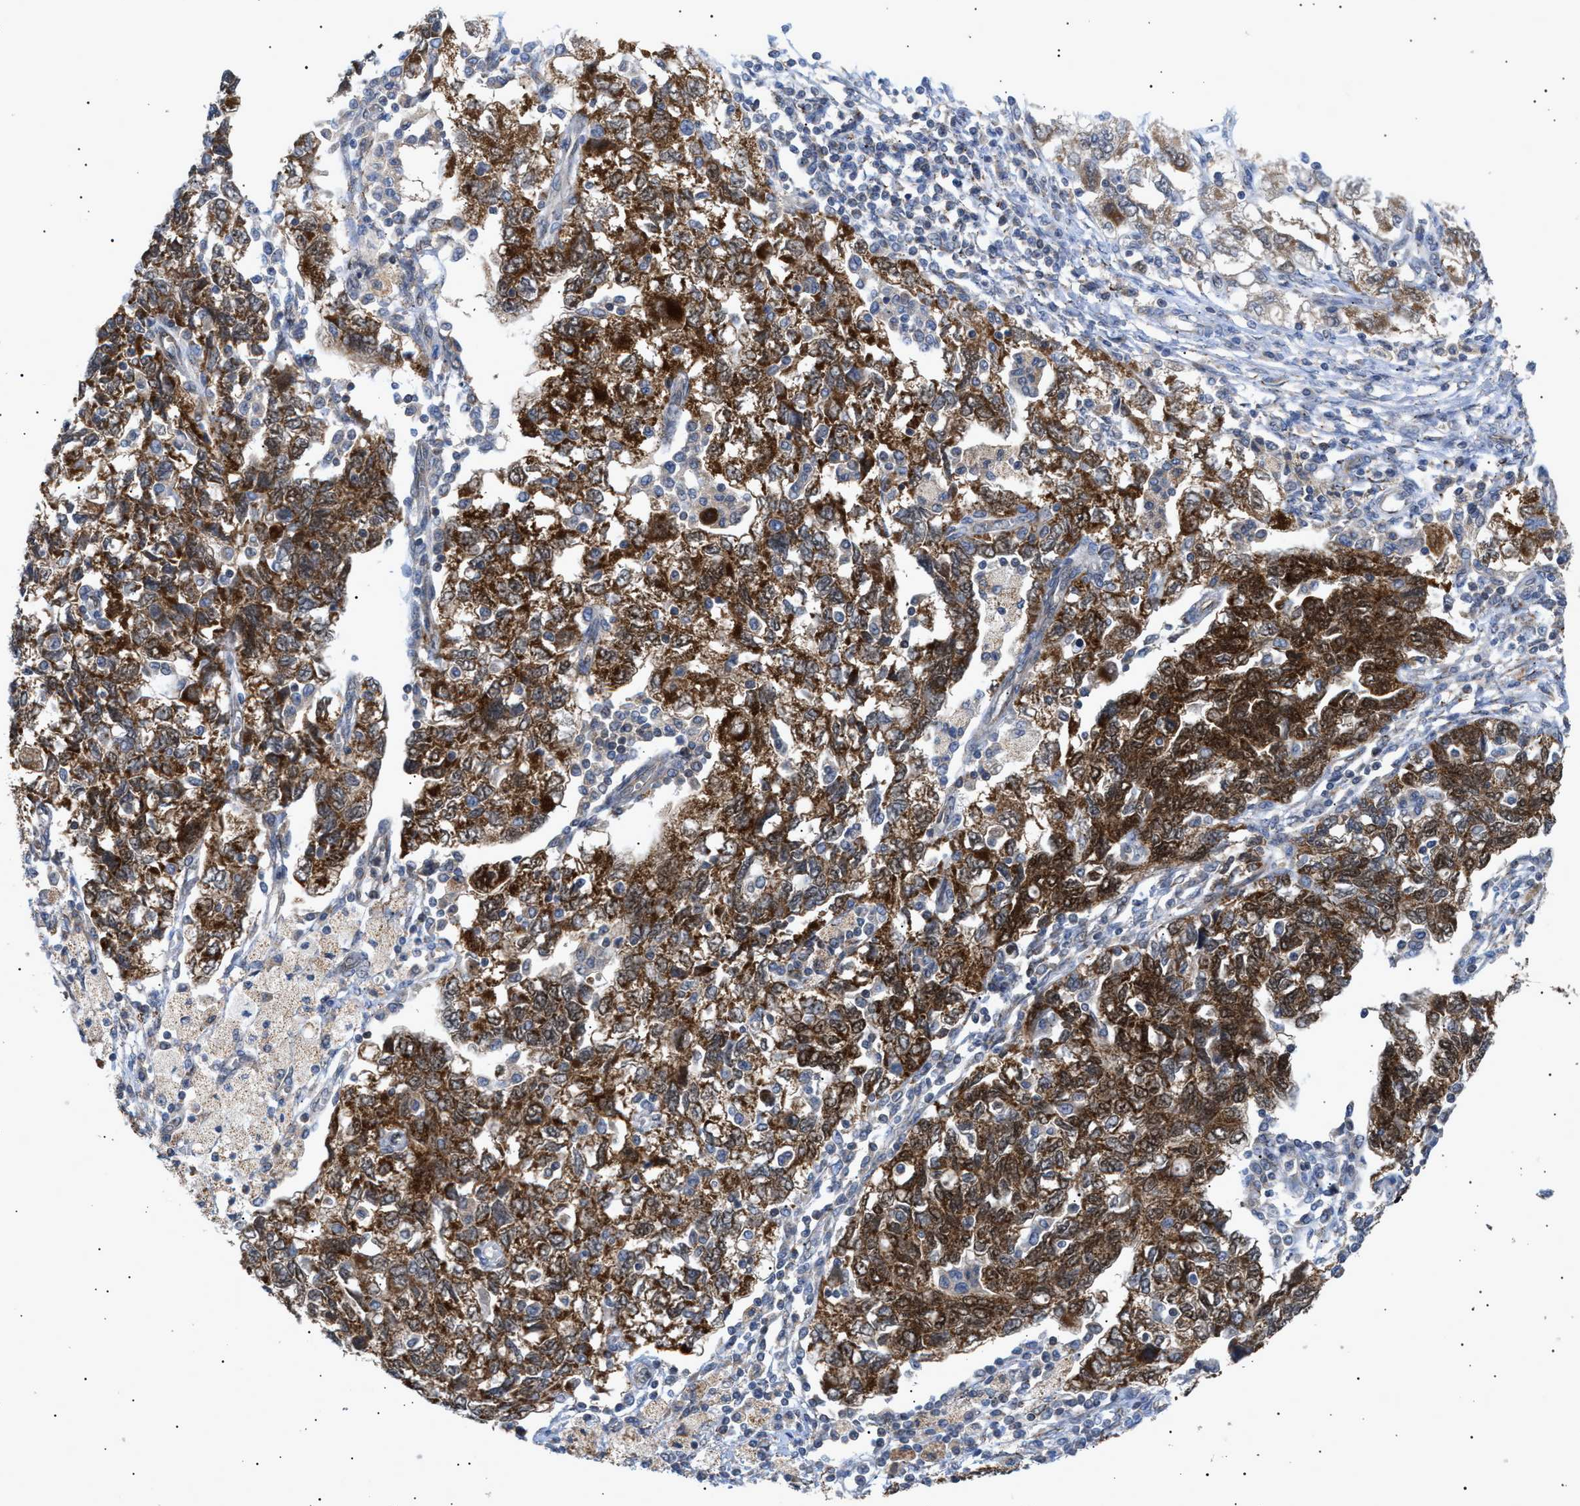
{"staining": {"intensity": "strong", "quantity": ">75%", "location": "cytoplasmic/membranous"}, "tissue": "ovarian cancer", "cell_type": "Tumor cells", "image_type": "cancer", "snomed": [{"axis": "morphology", "description": "Carcinoma, NOS"}, {"axis": "morphology", "description": "Cystadenocarcinoma, serous, NOS"}, {"axis": "topography", "description": "Ovary"}], "caption": "This is an image of immunohistochemistry staining of ovarian cancer, which shows strong expression in the cytoplasmic/membranous of tumor cells.", "gene": "SIRT5", "patient": {"sex": "female", "age": 69}}